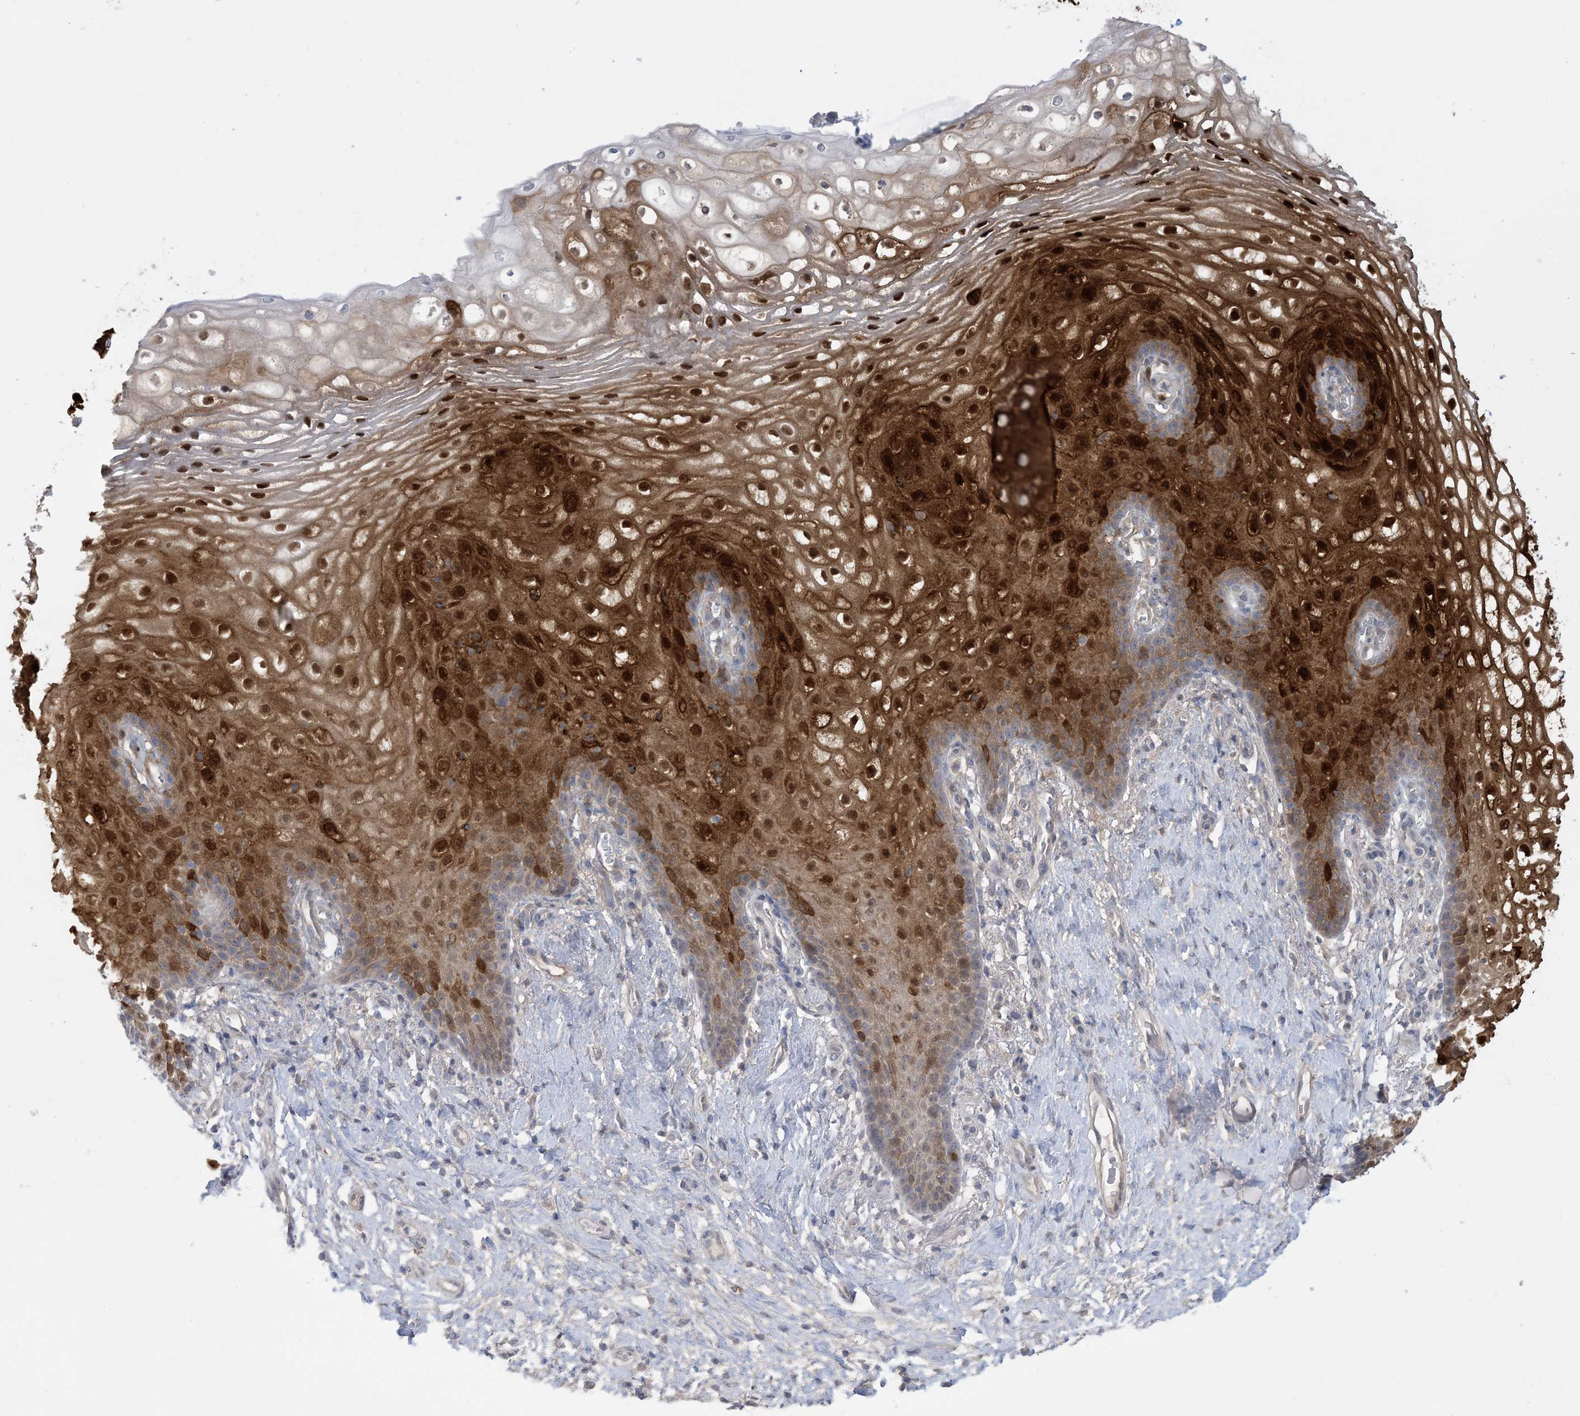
{"staining": {"intensity": "strong", "quantity": ">75%", "location": "cytoplasmic/membranous,nuclear"}, "tissue": "vagina", "cell_type": "Squamous epithelial cells", "image_type": "normal", "snomed": [{"axis": "morphology", "description": "Normal tissue, NOS"}, {"axis": "topography", "description": "Vagina"}], "caption": "This is an image of immunohistochemistry (IHC) staining of benign vagina, which shows strong expression in the cytoplasmic/membranous,nuclear of squamous epithelial cells.", "gene": "HMGCS1", "patient": {"sex": "female", "age": 60}}